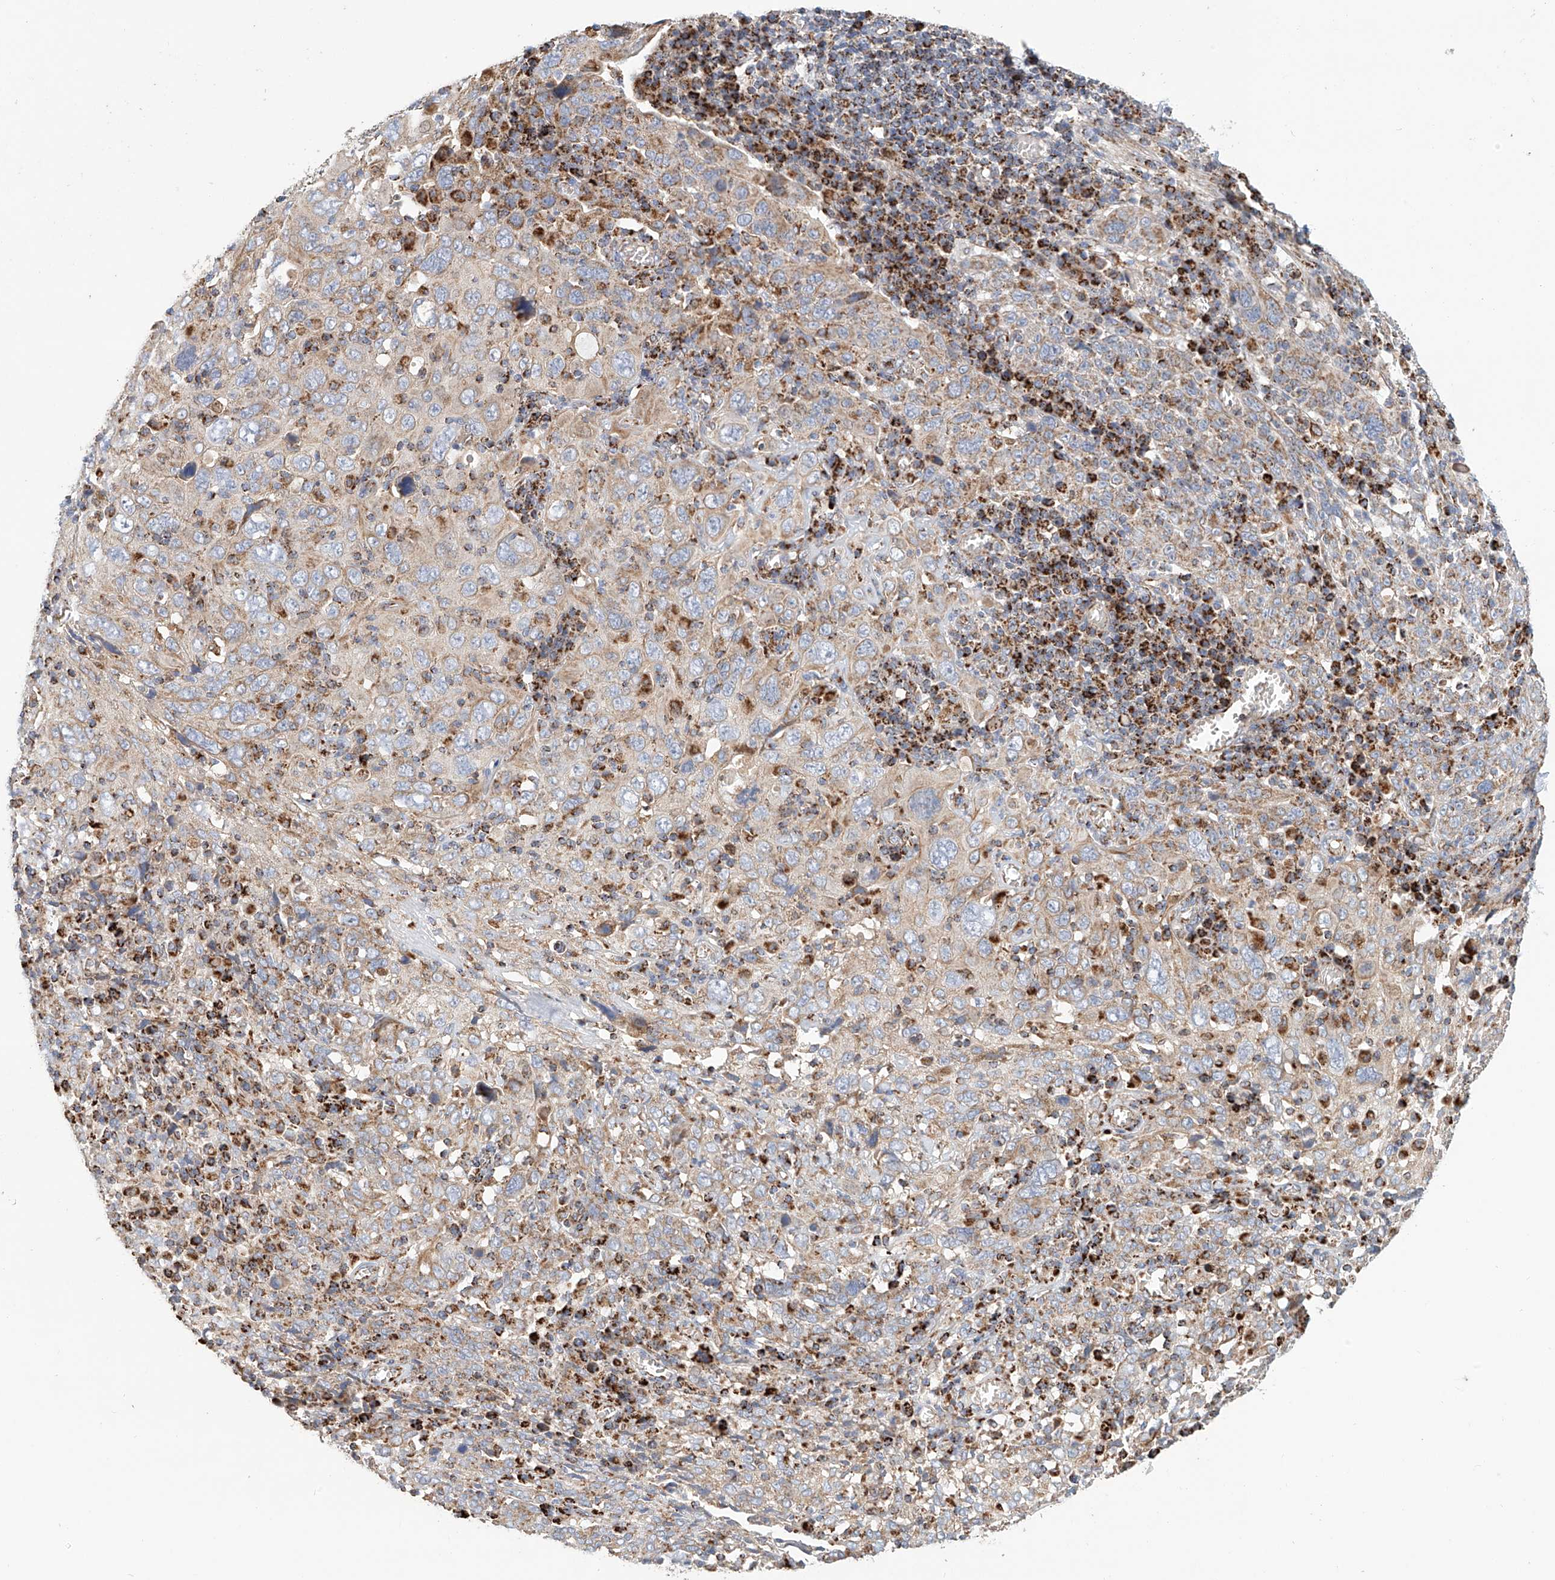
{"staining": {"intensity": "weak", "quantity": "25%-75%", "location": "cytoplasmic/membranous"}, "tissue": "cervical cancer", "cell_type": "Tumor cells", "image_type": "cancer", "snomed": [{"axis": "morphology", "description": "Squamous cell carcinoma, NOS"}, {"axis": "topography", "description": "Cervix"}], "caption": "Weak cytoplasmic/membranous expression for a protein is present in approximately 25%-75% of tumor cells of cervical cancer using IHC.", "gene": "MCL1", "patient": {"sex": "female", "age": 46}}